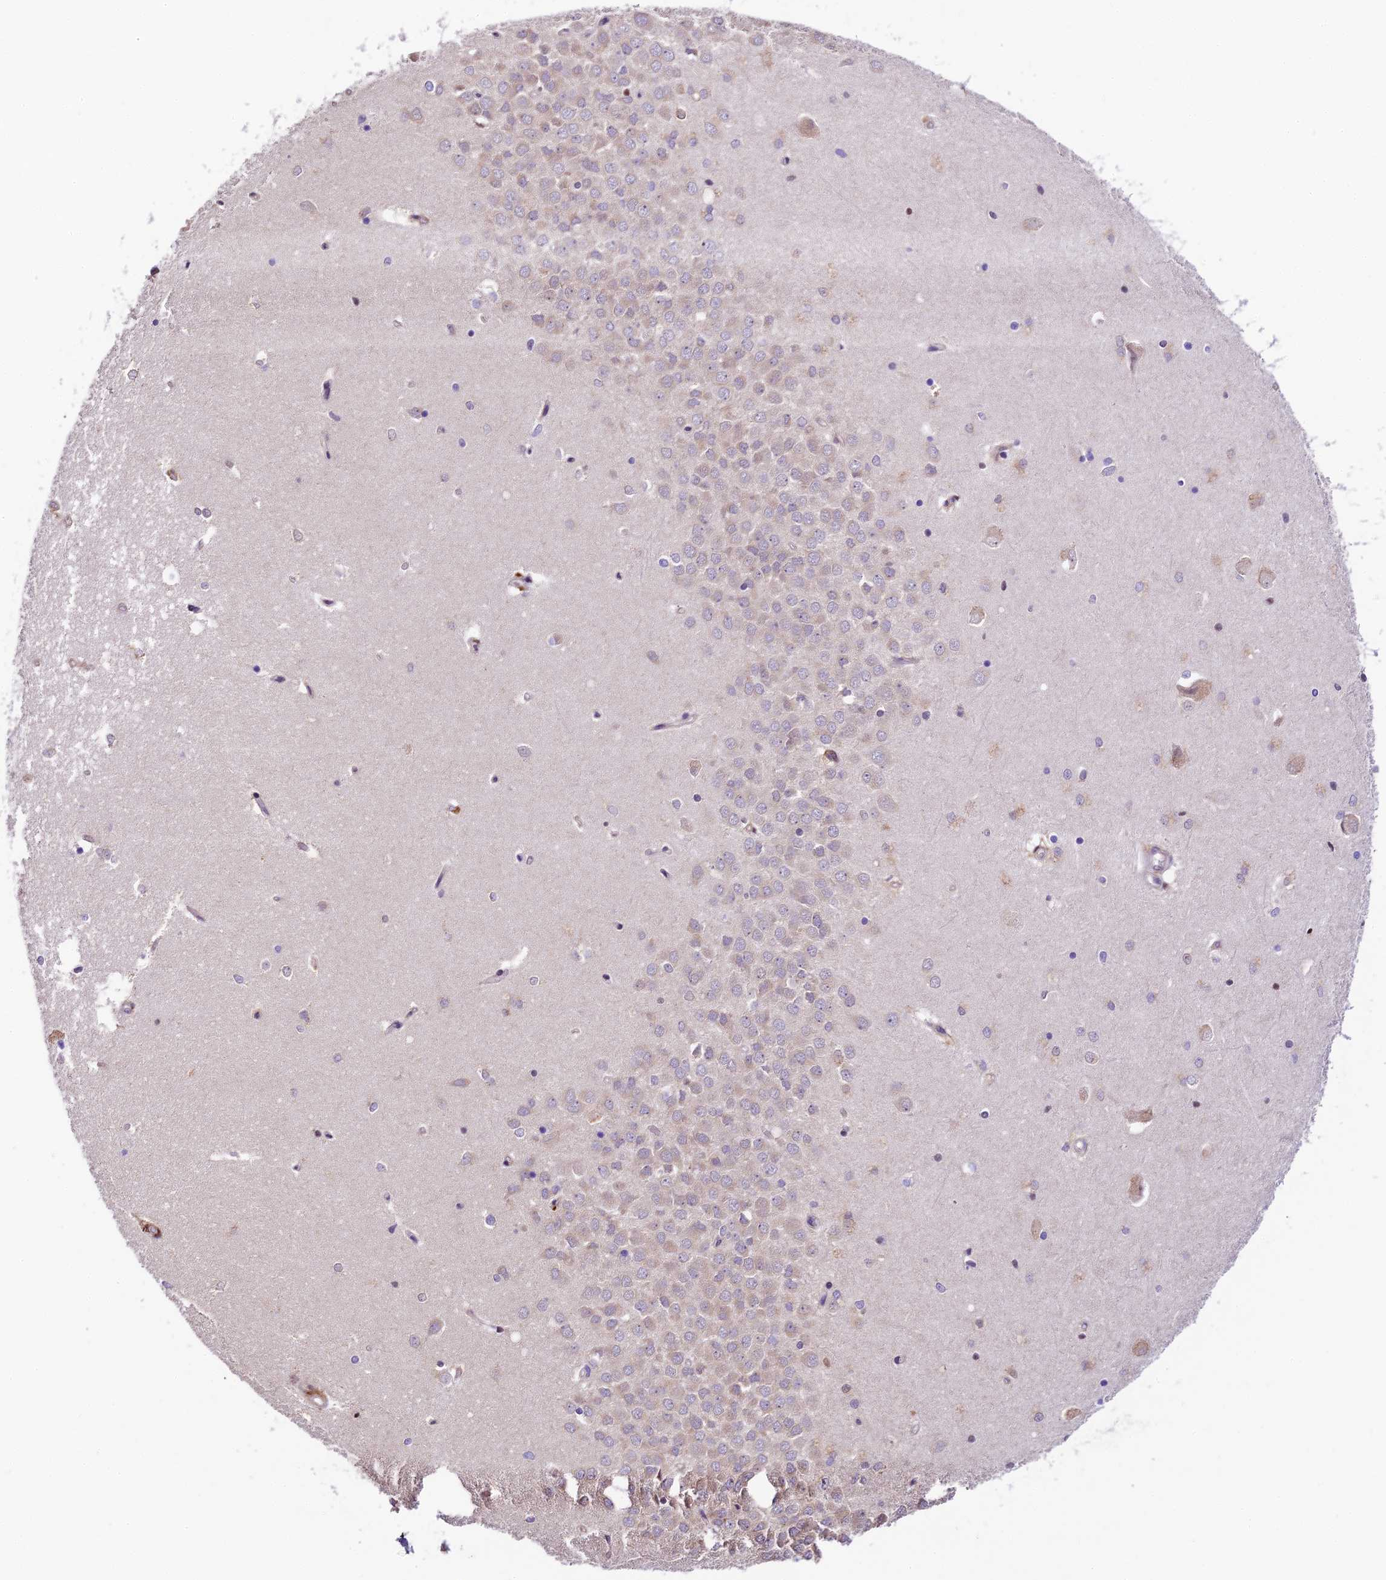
{"staining": {"intensity": "moderate", "quantity": "<25%", "location": "nuclear"}, "tissue": "hippocampus", "cell_type": "Glial cells", "image_type": "normal", "snomed": [{"axis": "morphology", "description": "Normal tissue, NOS"}, {"axis": "topography", "description": "Hippocampus"}], "caption": "Protein staining demonstrates moderate nuclear staining in approximately <25% of glial cells in unremarkable hippocampus. Immunohistochemistry (ihc) stains the protein in brown and the nuclei are stained blue.", "gene": "TRIM22", "patient": {"sex": "male", "age": 45}}